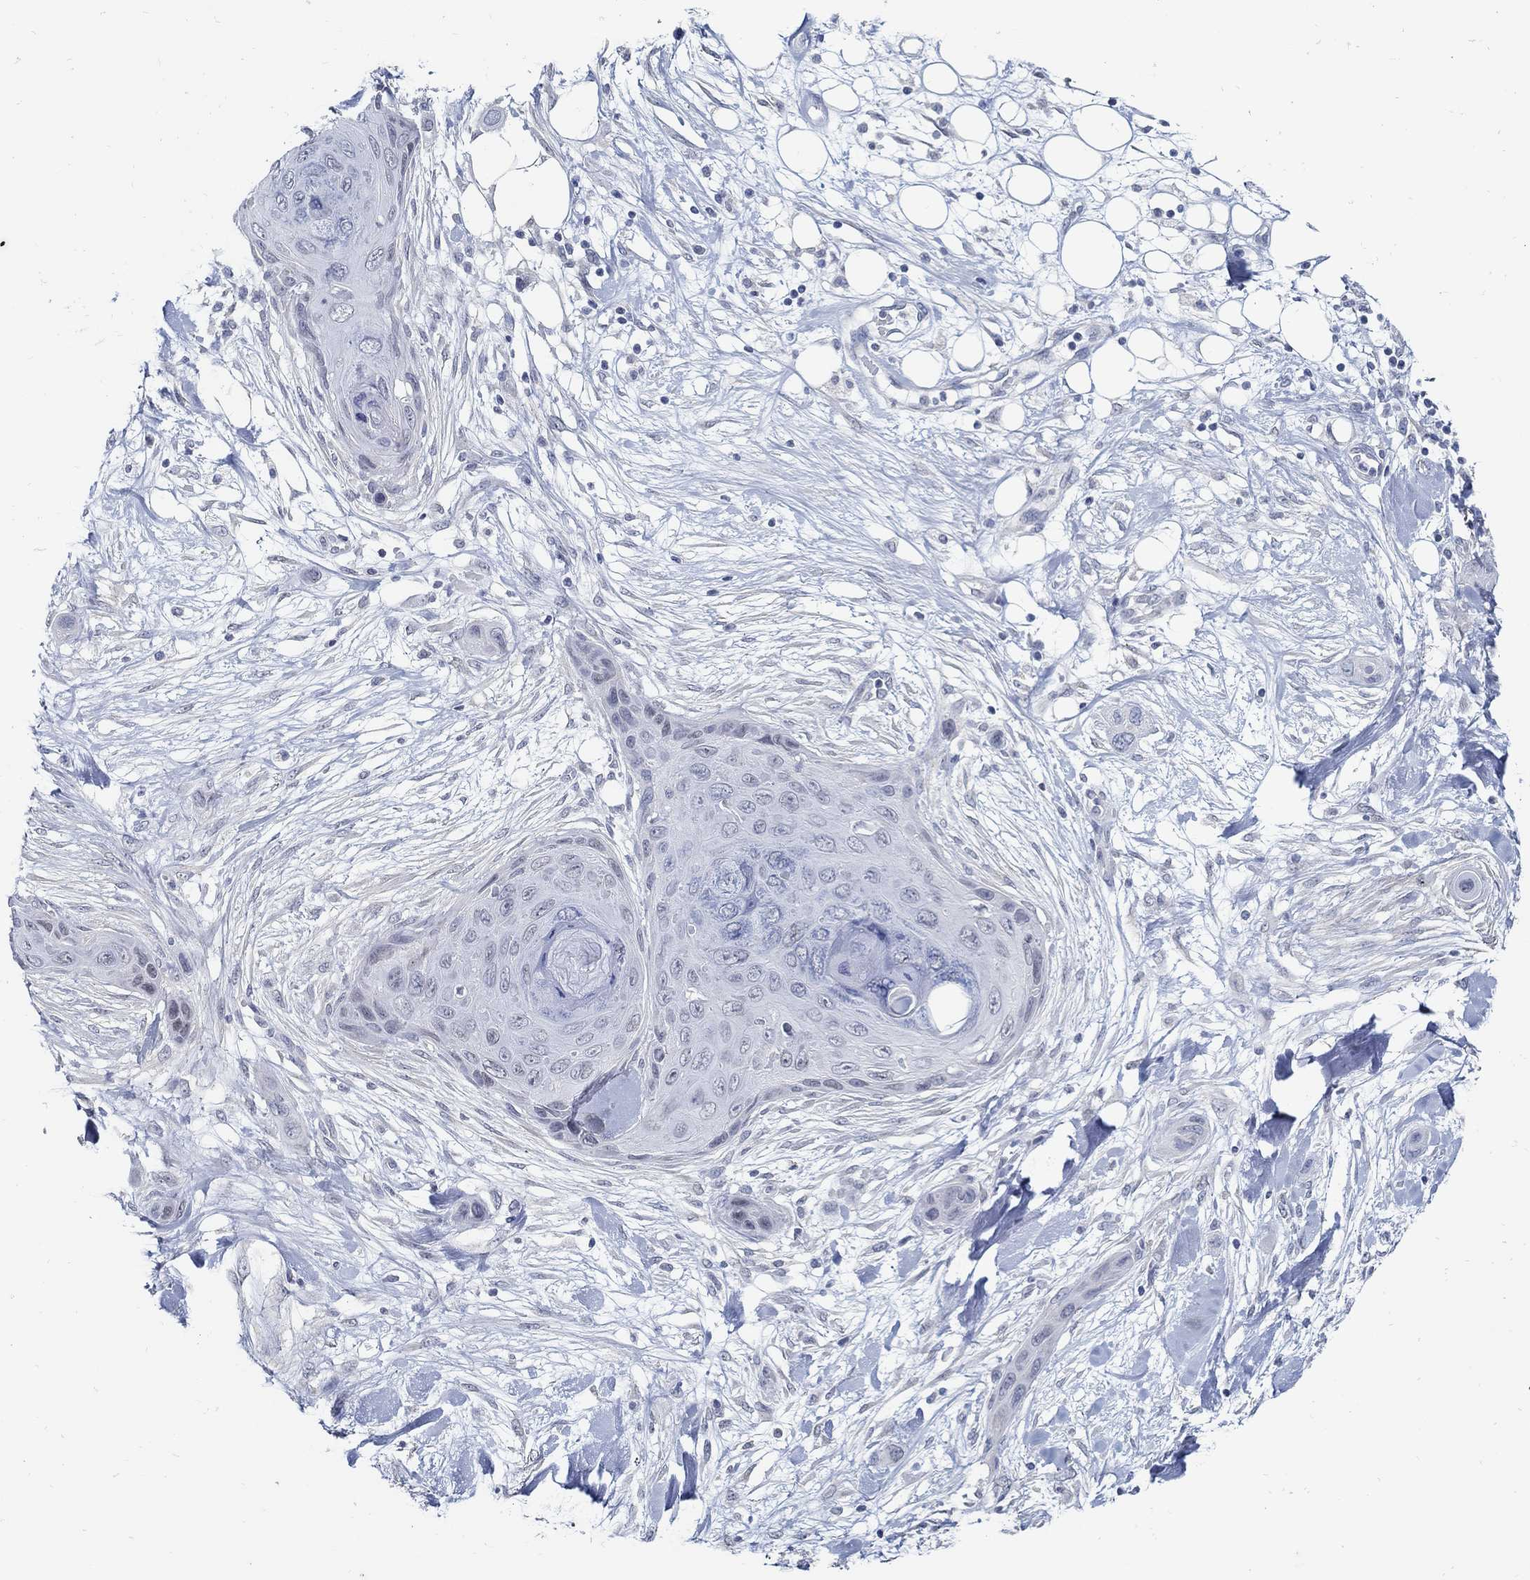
{"staining": {"intensity": "negative", "quantity": "none", "location": "none"}, "tissue": "skin cancer", "cell_type": "Tumor cells", "image_type": "cancer", "snomed": [{"axis": "morphology", "description": "Squamous cell carcinoma, NOS"}, {"axis": "topography", "description": "Skin"}], "caption": "Photomicrograph shows no protein positivity in tumor cells of skin squamous cell carcinoma tissue.", "gene": "USP29", "patient": {"sex": "male", "age": 79}}